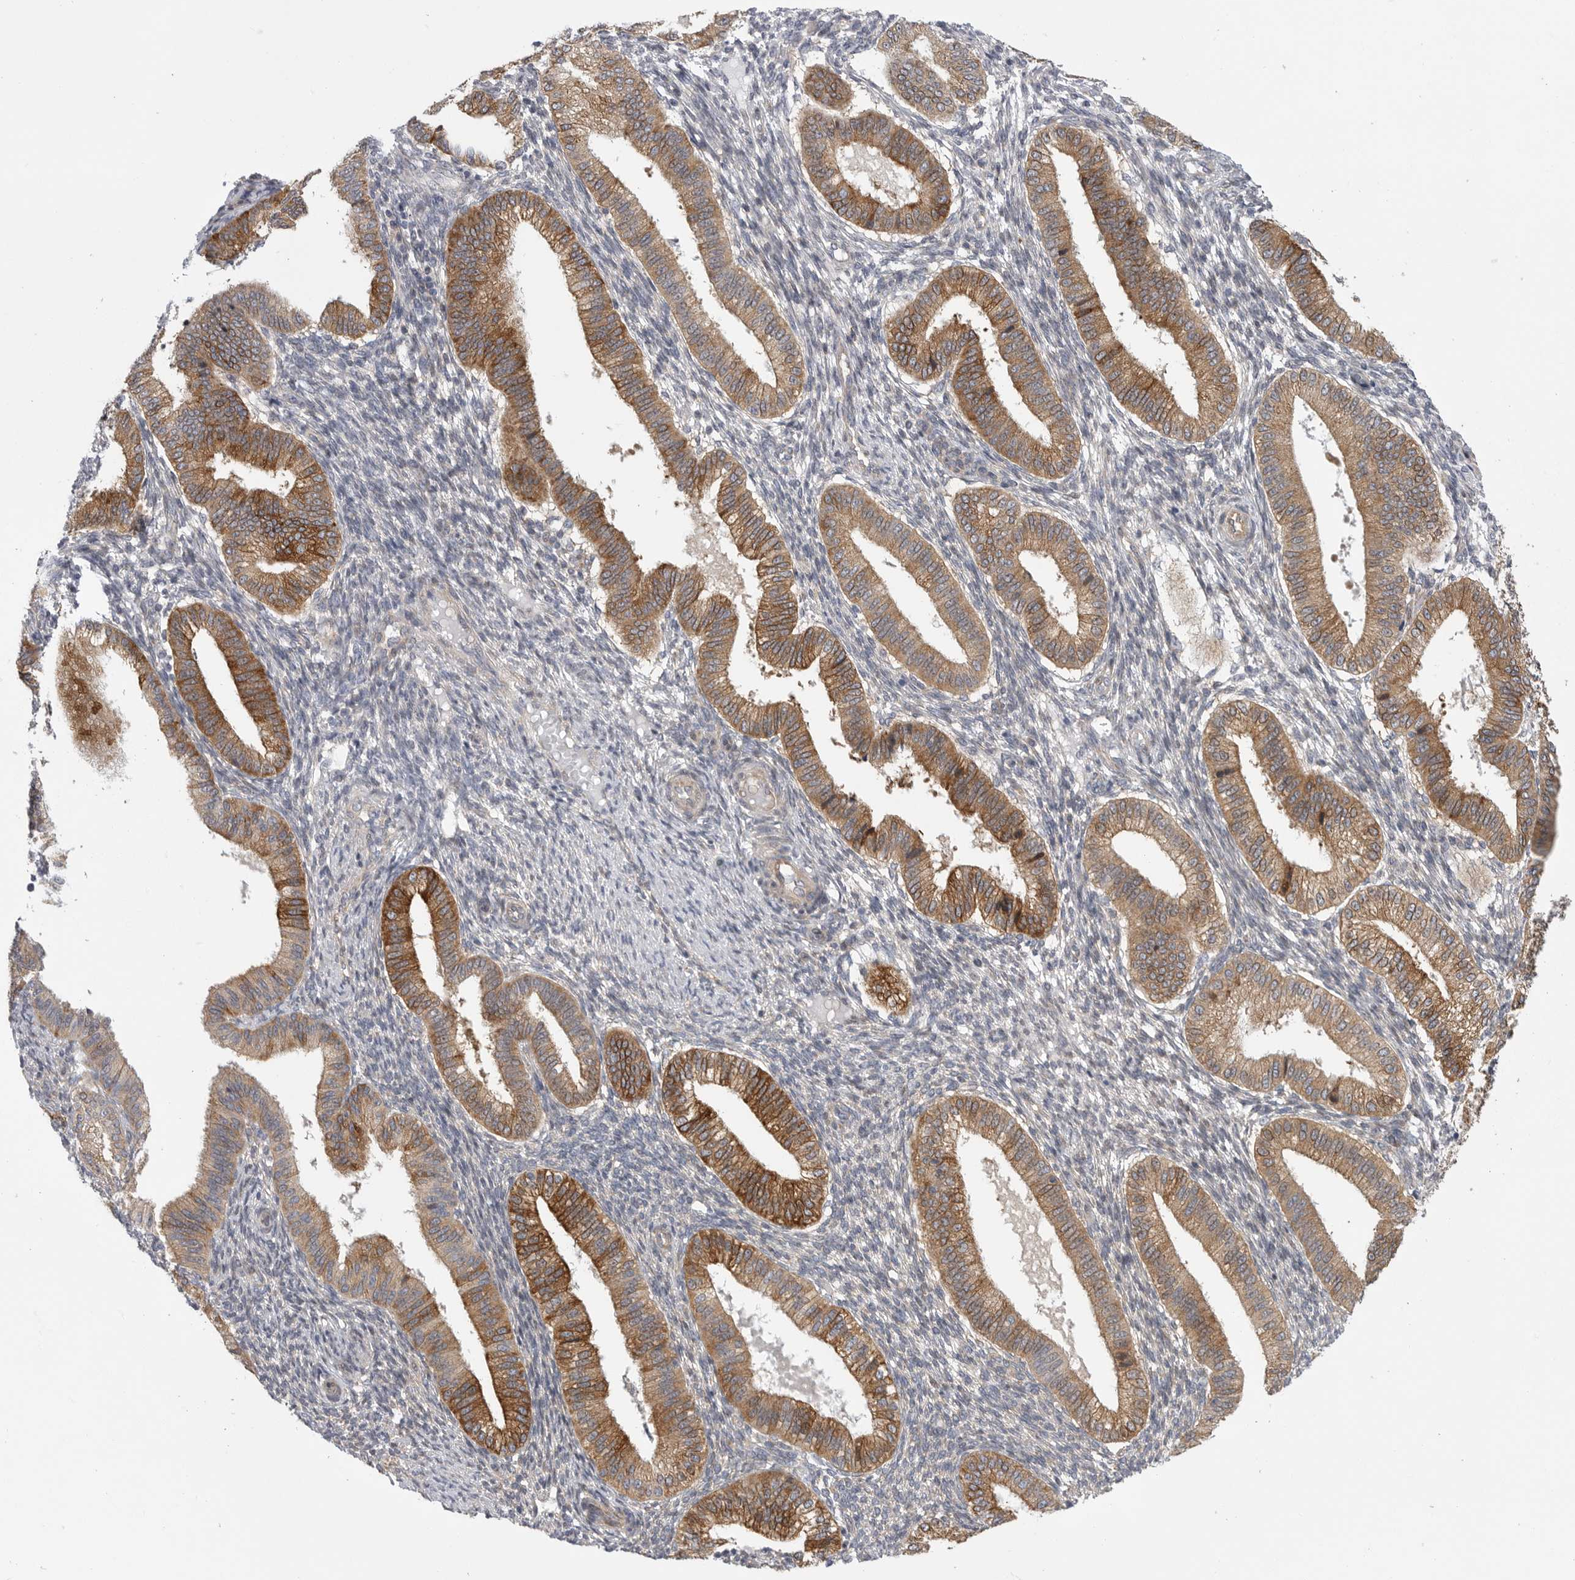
{"staining": {"intensity": "negative", "quantity": "none", "location": "none"}, "tissue": "endometrium", "cell_type": "Cells in endometrial stroma", "image_type": "normal", "snomed": [{"axis": "morphology", "description": "Normal tissue, NOS"}, {"axis": "topography", "description": "Endometrium"}], "caption": "An immunohistochemistry histopathology image of unremarkable endometrium is shown. There is no staining in cells in endometrial stroma of endometrium. (DAB (3,3'-diaminobenzidine) IHC with hematoxylin counter stain).", "gene": "FBXO43", "patient": {"sex": "female", "age": 39}}